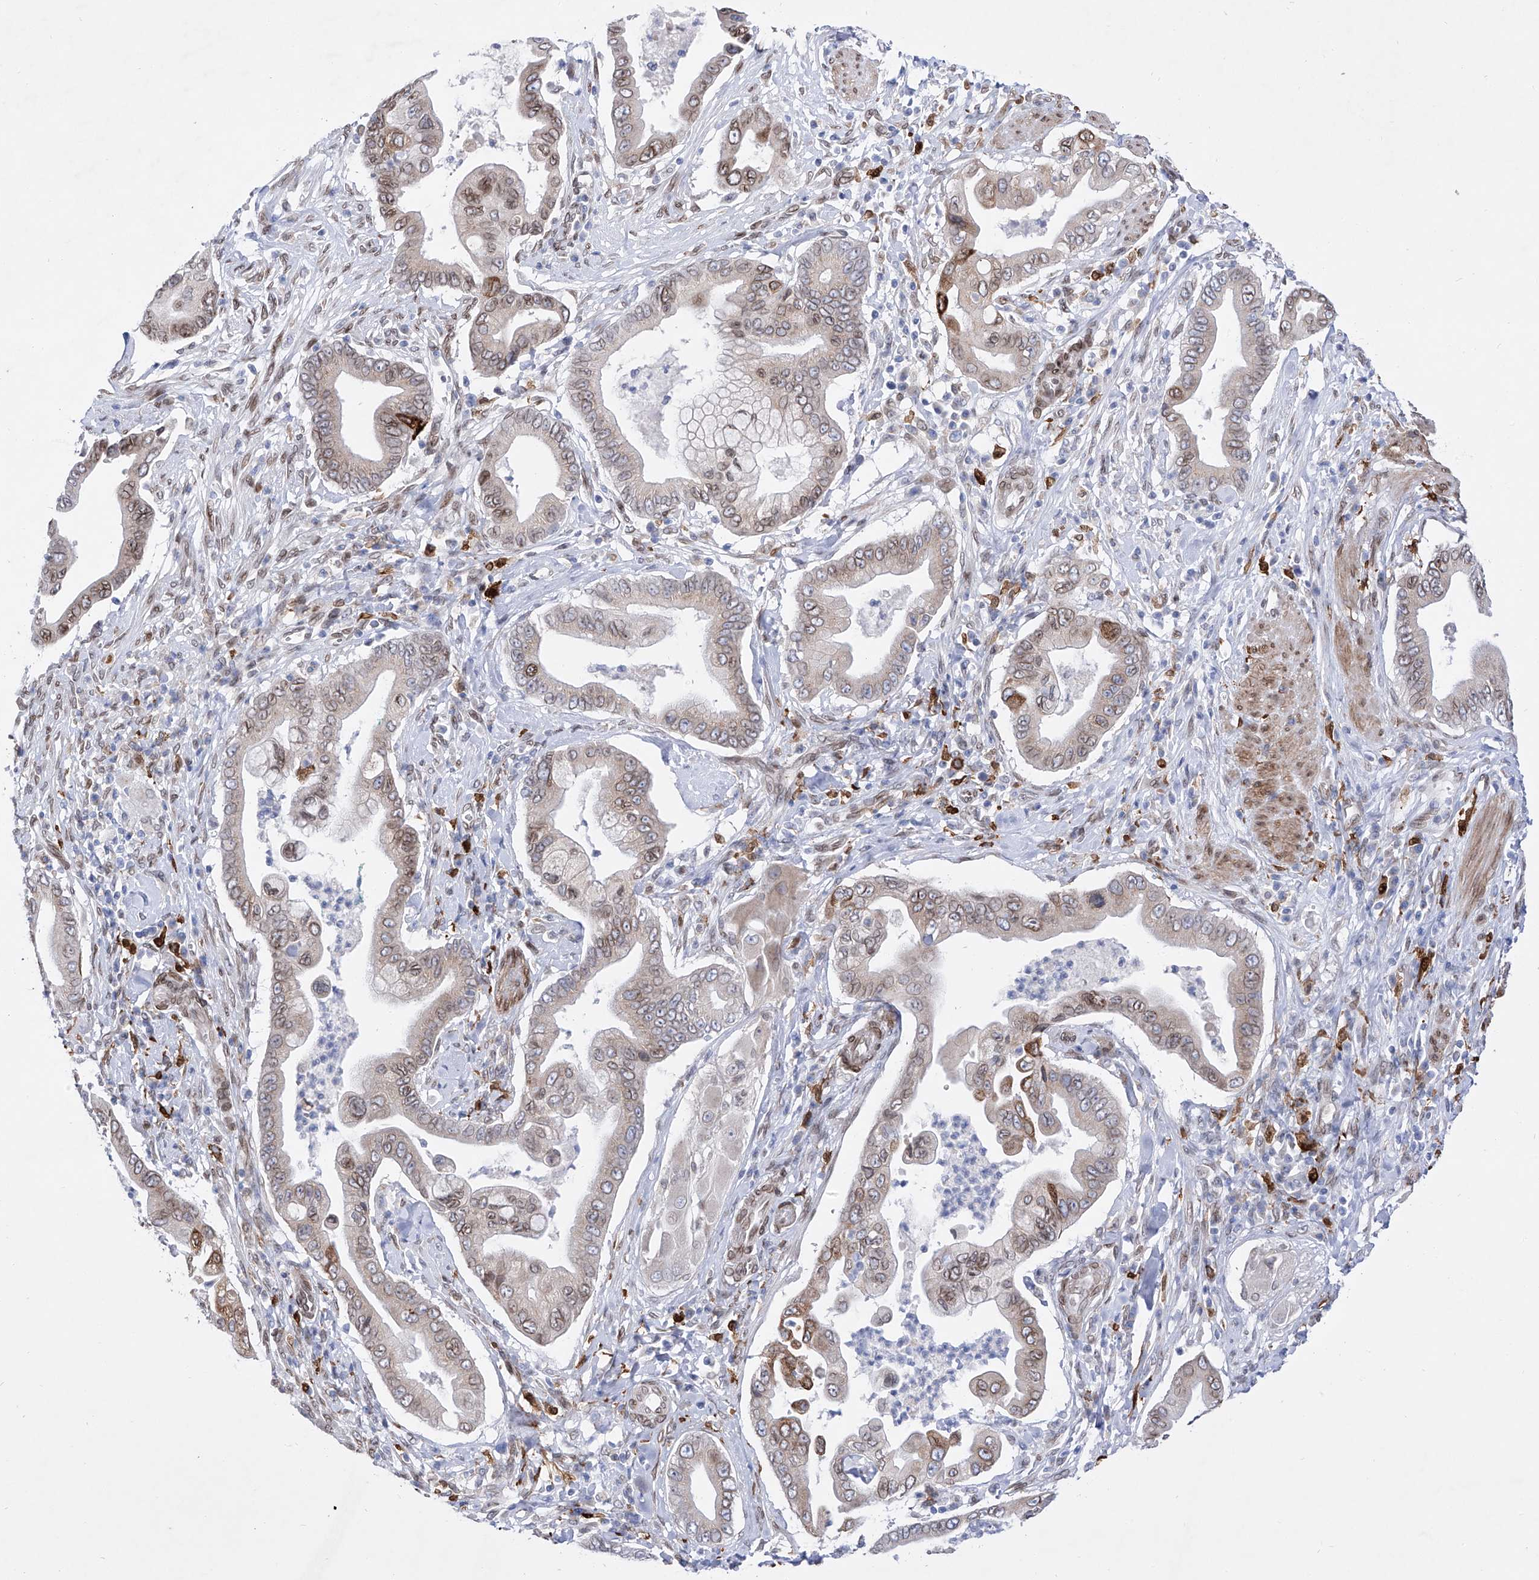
{"staining": {"intensity": "weak", "quantity": ">75%", "location": "cytoplasmic/membranous,nuclear"}, "tissue": "pancreatic cancer", "cell_type": "Tumor cells", "image_type": "cancer", "snomed": [{"axis": "morphology", "description": "Adenocarcinoma, NOS"}, {"axis": "topography", "description": "Pancreas"}], "caption": "Adenocarcinoma (pancreatic) was stained to show a protein in brown. There is low levels of weak cytoplasmic/membranous and nuclear expression in approximately >75% of tumor cells.", "gene": "LCLAT1", "patient": {"sex": "male", "age": 78}}